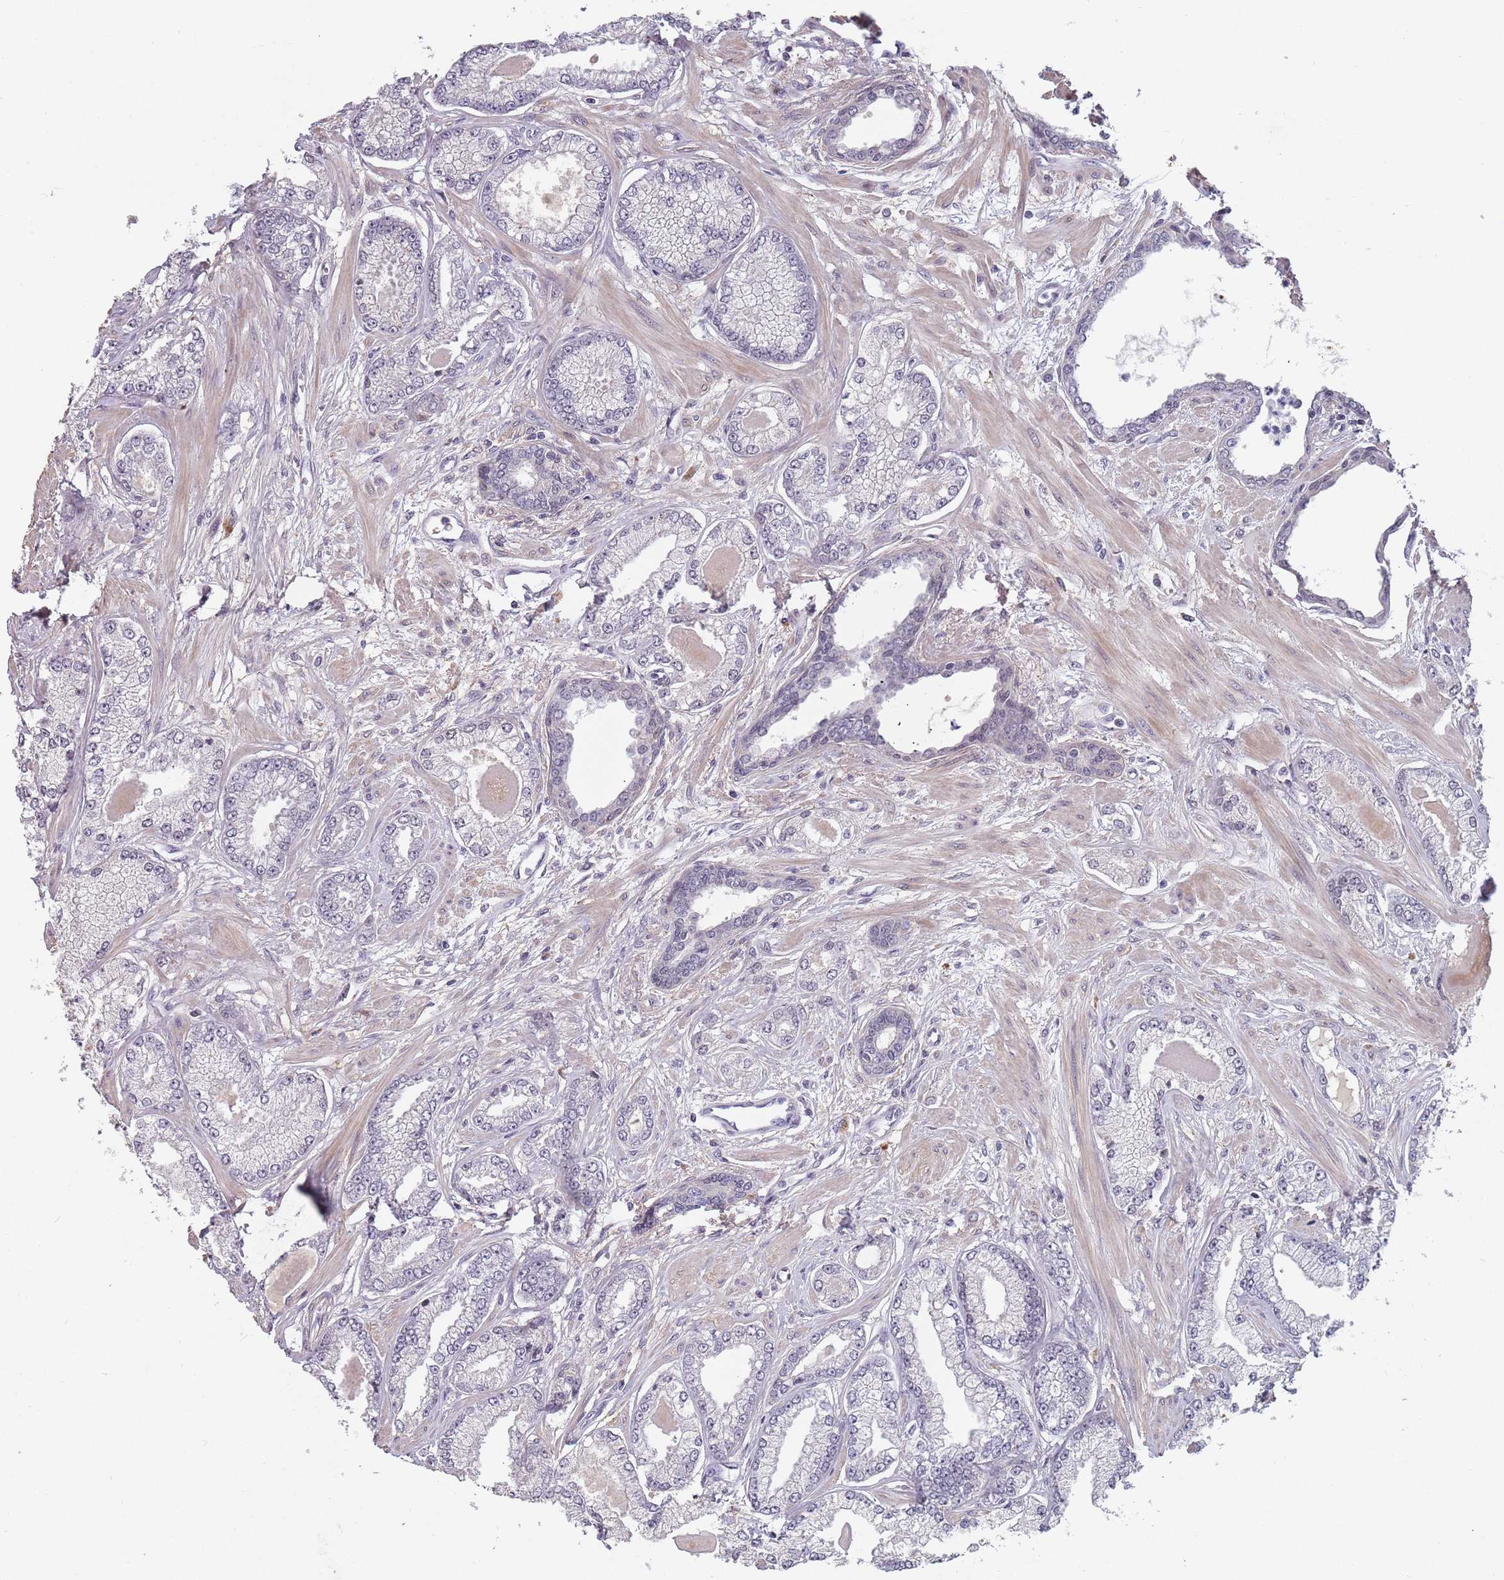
{"staining": {"intensity": "negative", "quantity": "none", "location": "none"}, "tissue": "prostate cancer", "cell_type": "Tumor cells", "image_type": "cancer", "snomed": [{"axis": "morphology", "description": "Adenocarcinoma, Low grade"}, {"axis": "topography", "description": "Prostate"}], "caption": "The histopathology image demonstrates no staining of tumor cells in prostate adenocarcinoma (low-grade).", "gene": "CIZ1", "patient": {"sex": "male", "age": 64}}